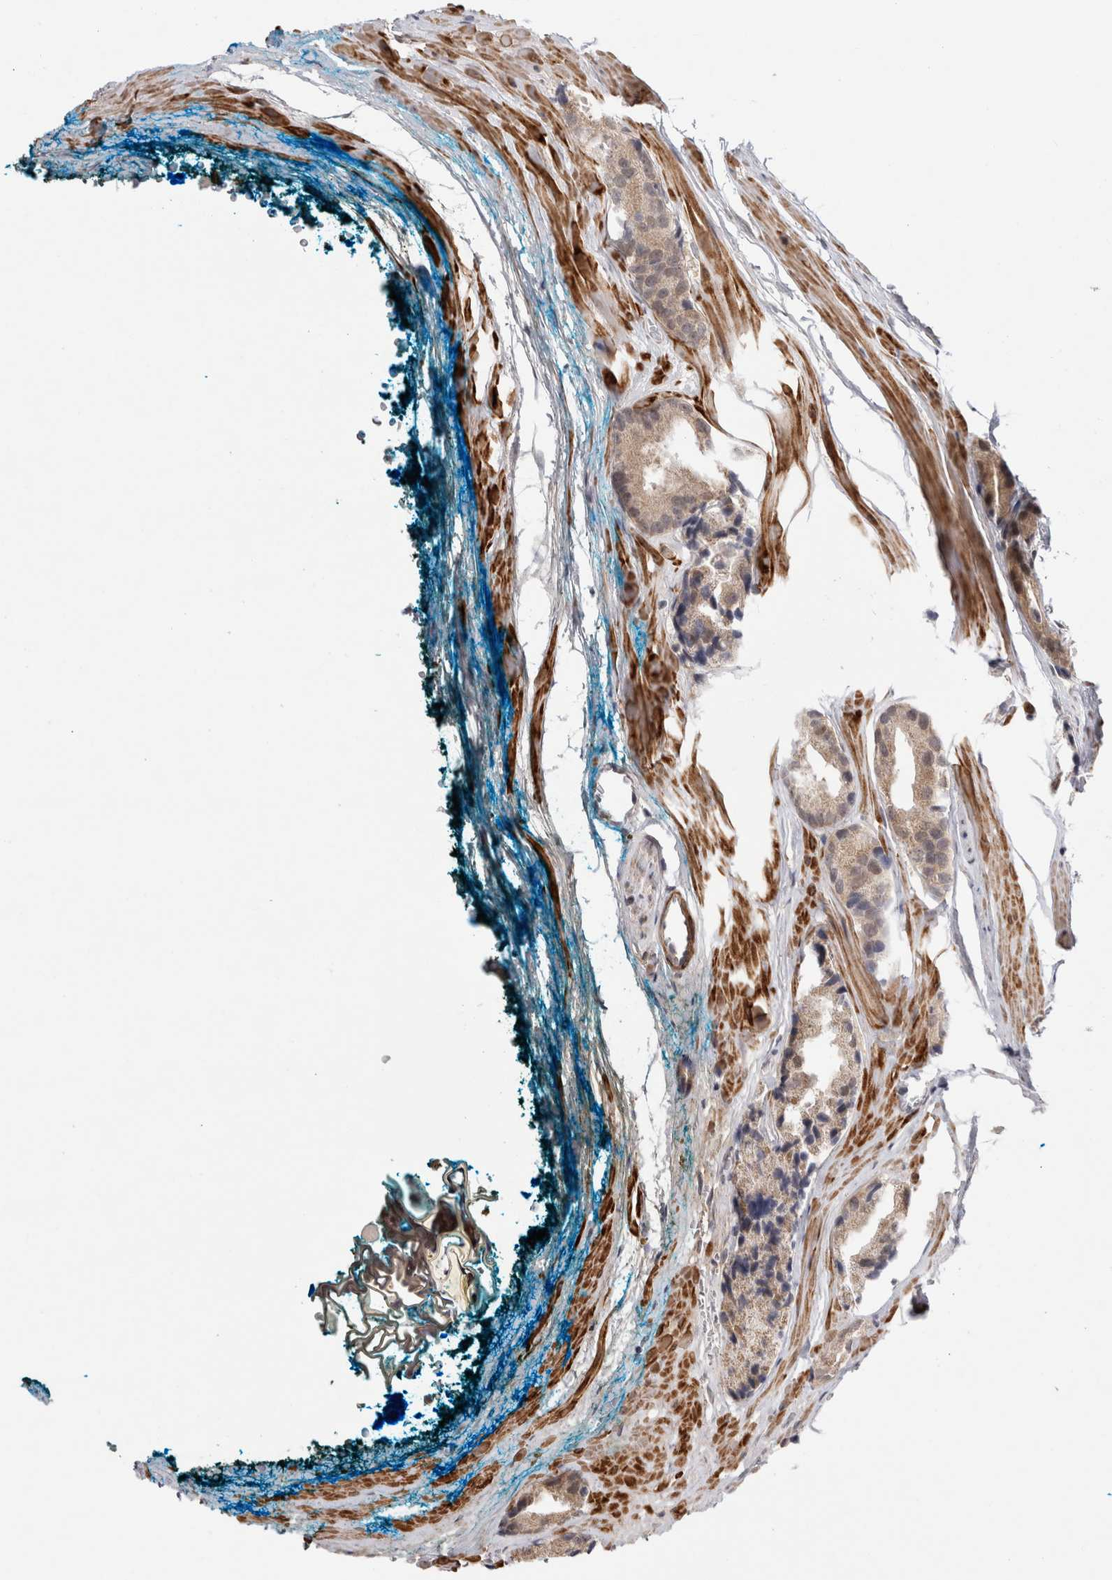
{"staining": {"intensity": "weak", "quantity": ">75%", "location": "cytoplasmic/membranous"}, "tissue": "prostate cancer", "cell_type": "Tumor cells", "image_type": "cancer", "snomed": [{"axis": "morphology", "description": "Adenocarcinoma, High grade"}, {"axis": "topography", "description": "Prostate"}], "caption": "Brown immunohistochemical staining in adenocarcinoma (high-grade) (prostate) exhibits weak cytoplasmic/membranous expression in approximately >75% of tumor cells.", "gene": "ZNF318", "patient": {"sex": "male", "age": 63}}